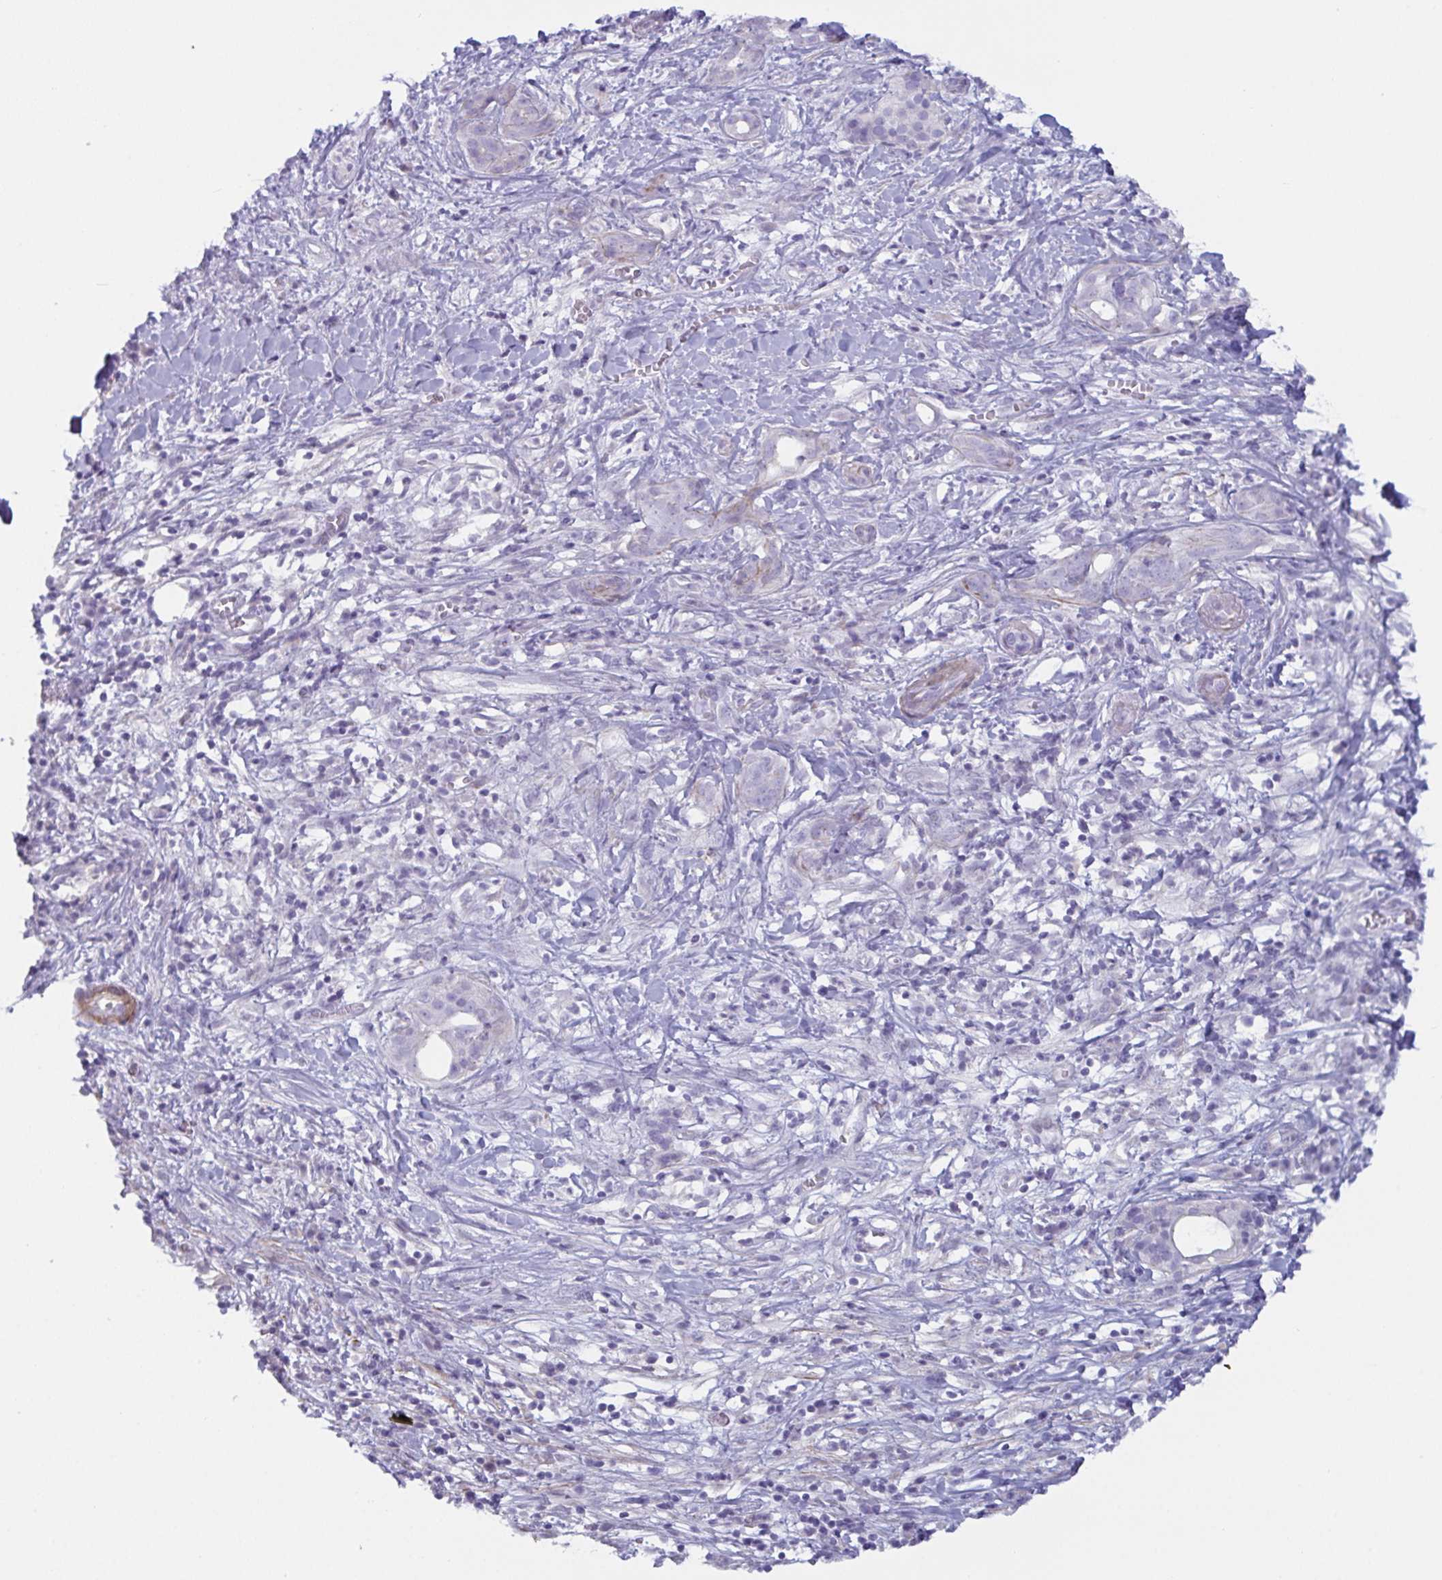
{"staining": {"intensity": "negative", "quantity": "none", "location": "none"}, "tissue": "pancreatic cancer", "cell_type": "Tumor cells", "image_type": "cancer", "snomed": [{"axis": "morphology", "description": "Adenocarcinoma, NOS"}, {"axis": "topography", "description": "Pancreas"}], "caption": "Tumor cells show no significant positivity in pancreatic cancer (adenocarcinoma).", "gene": "OR5P3", "patient": {"sex": "male", "age": 61}}